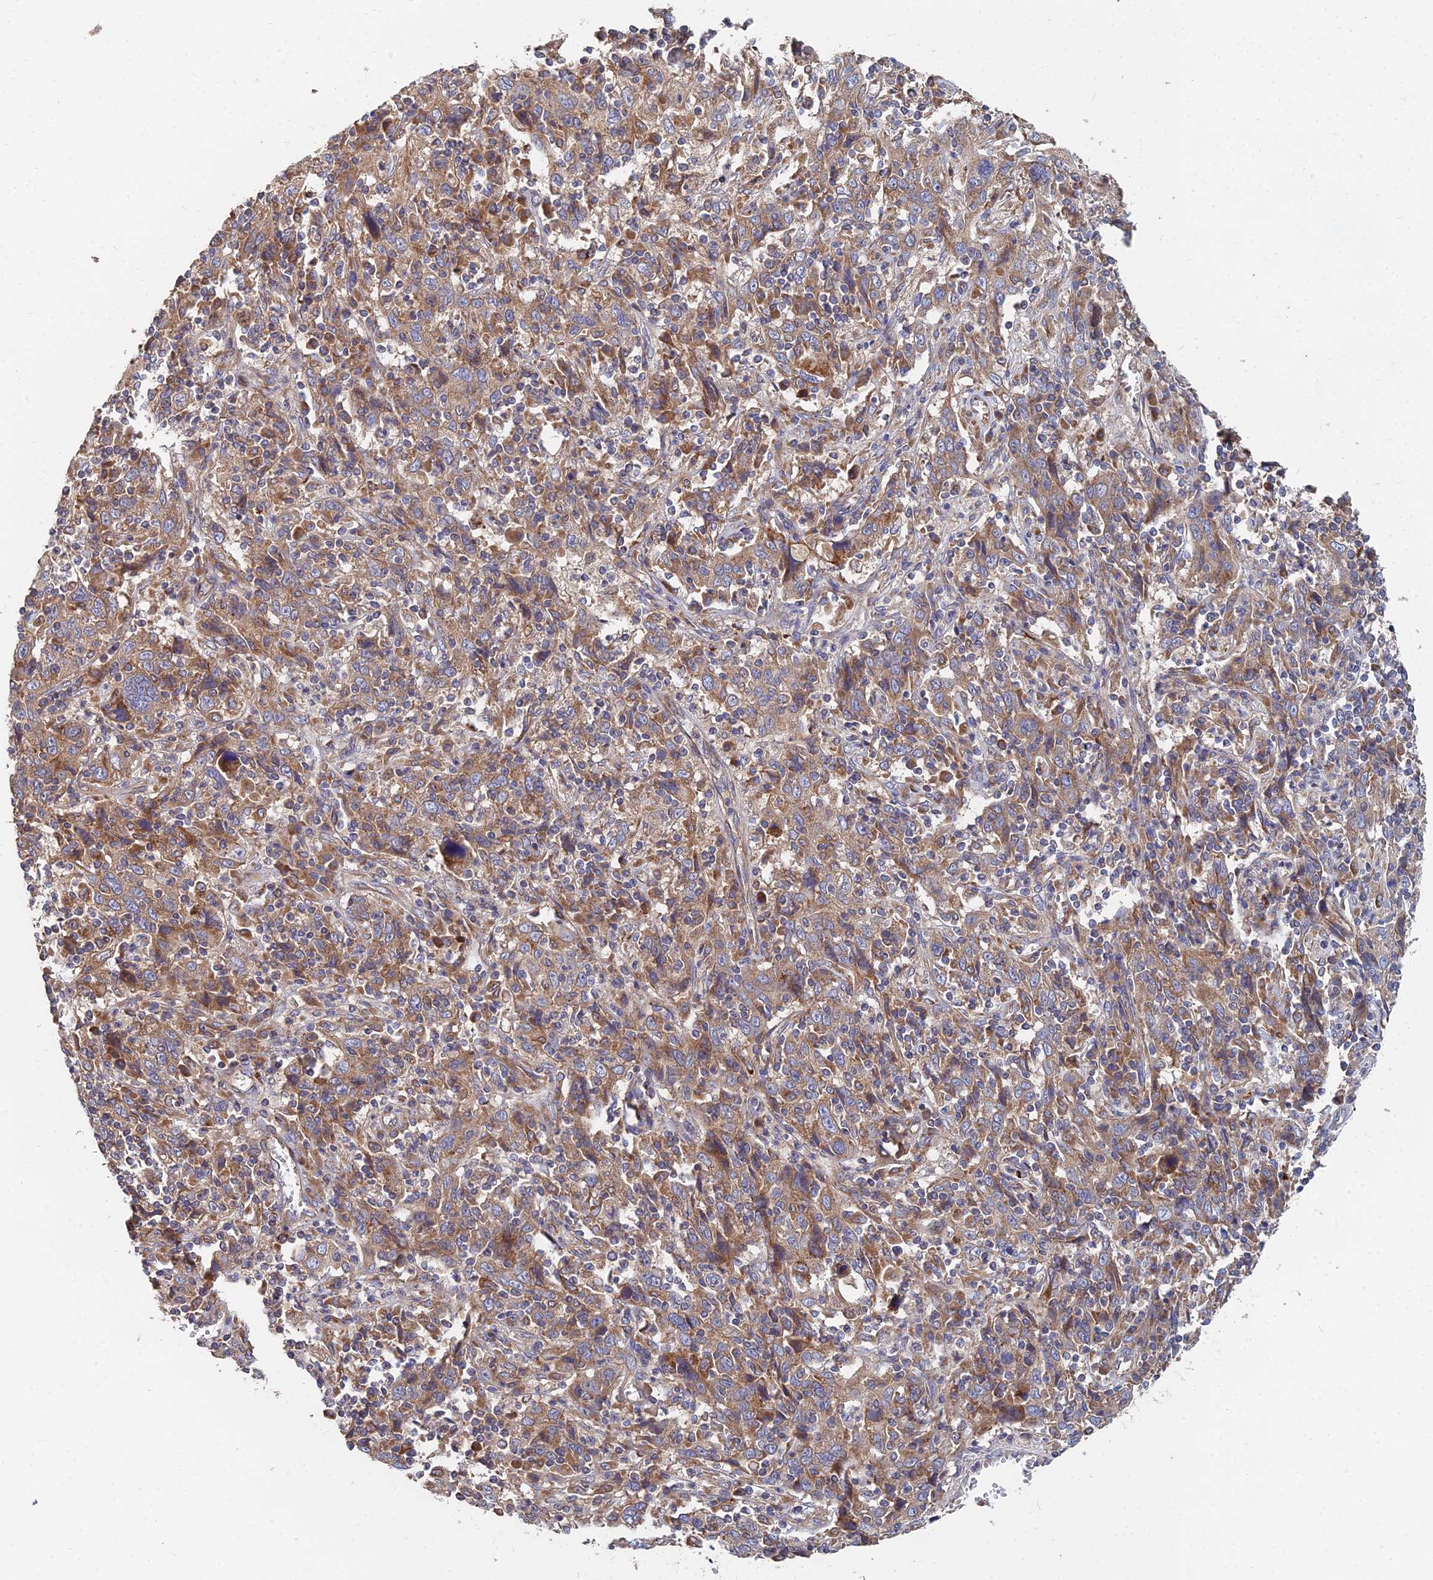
{"staining": {"intensity": "moderate", "quantity": ">75%", "location": "cytoplasmic/membranous"}, "tissue": "cervical cancer", "cell_type": "Tumor cells", "image_type": "cancer", "snomed": [{"axis": "morphology", "description": "Squamous cell carcinoma, NOS"}, {"axis": "topography", "description": "Cervix"}], "caption": "Immunohistochemistry (IHC) photomicrograph of neoplastic tissue: human cervical cancer (squamous cell carcinoma) stained using IHC exhibits medium levels of moderate protein expression localized specifically in the cytoplasmic/membranous of tumor cells, appearing as a cytoplasmic/membranous brown color.", "gene": "CCZ1", "patient": {"sex": "female", "age": 46}}